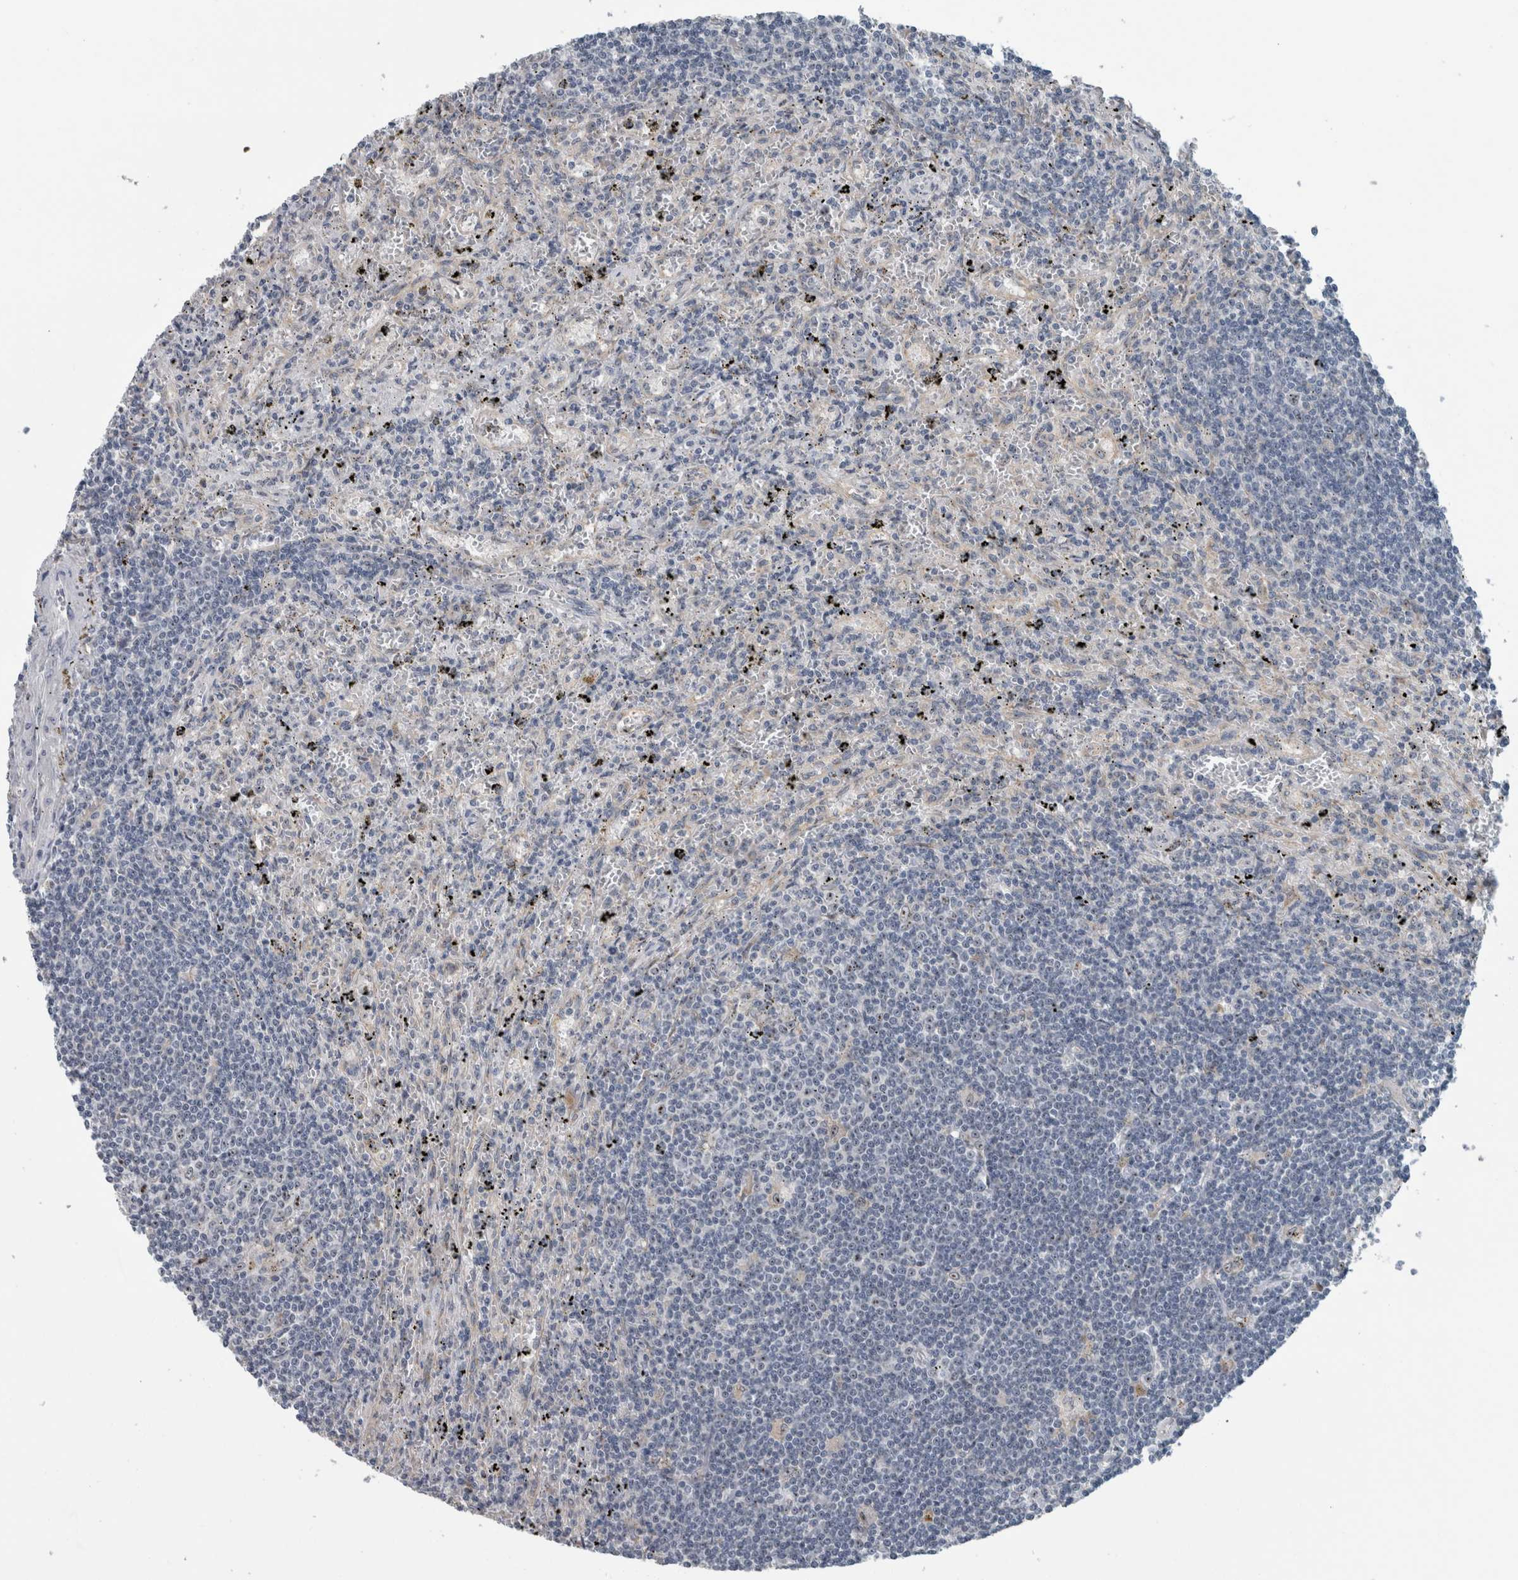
{"staining": {"intensity": "negative", "quantity": "none", "location": "none"}, "tissue": "lymphoma", "cell_type": "Tumor cells", "image_type": "cancer", "snomed": [{"axis": "morphology", "description": "Malignant lymphoma, non-Hodgkin's type, Low grade"}, {"axis": "topography", "description": "Spleen"}], "caption": "High power microscopy histopathology image of an immunohistochemistry image of malignant lymphoma, non-Hodgkin's type (low-grade), revealing no significant positivity in tumor cells. (DAB (3,3'-diaminobenzidine) immunohistochemistry (IHC) visualized using brightfield microscopy, high magnification).", "gene": "UTP6", "patient": {"sex": "male", "age": 76}}